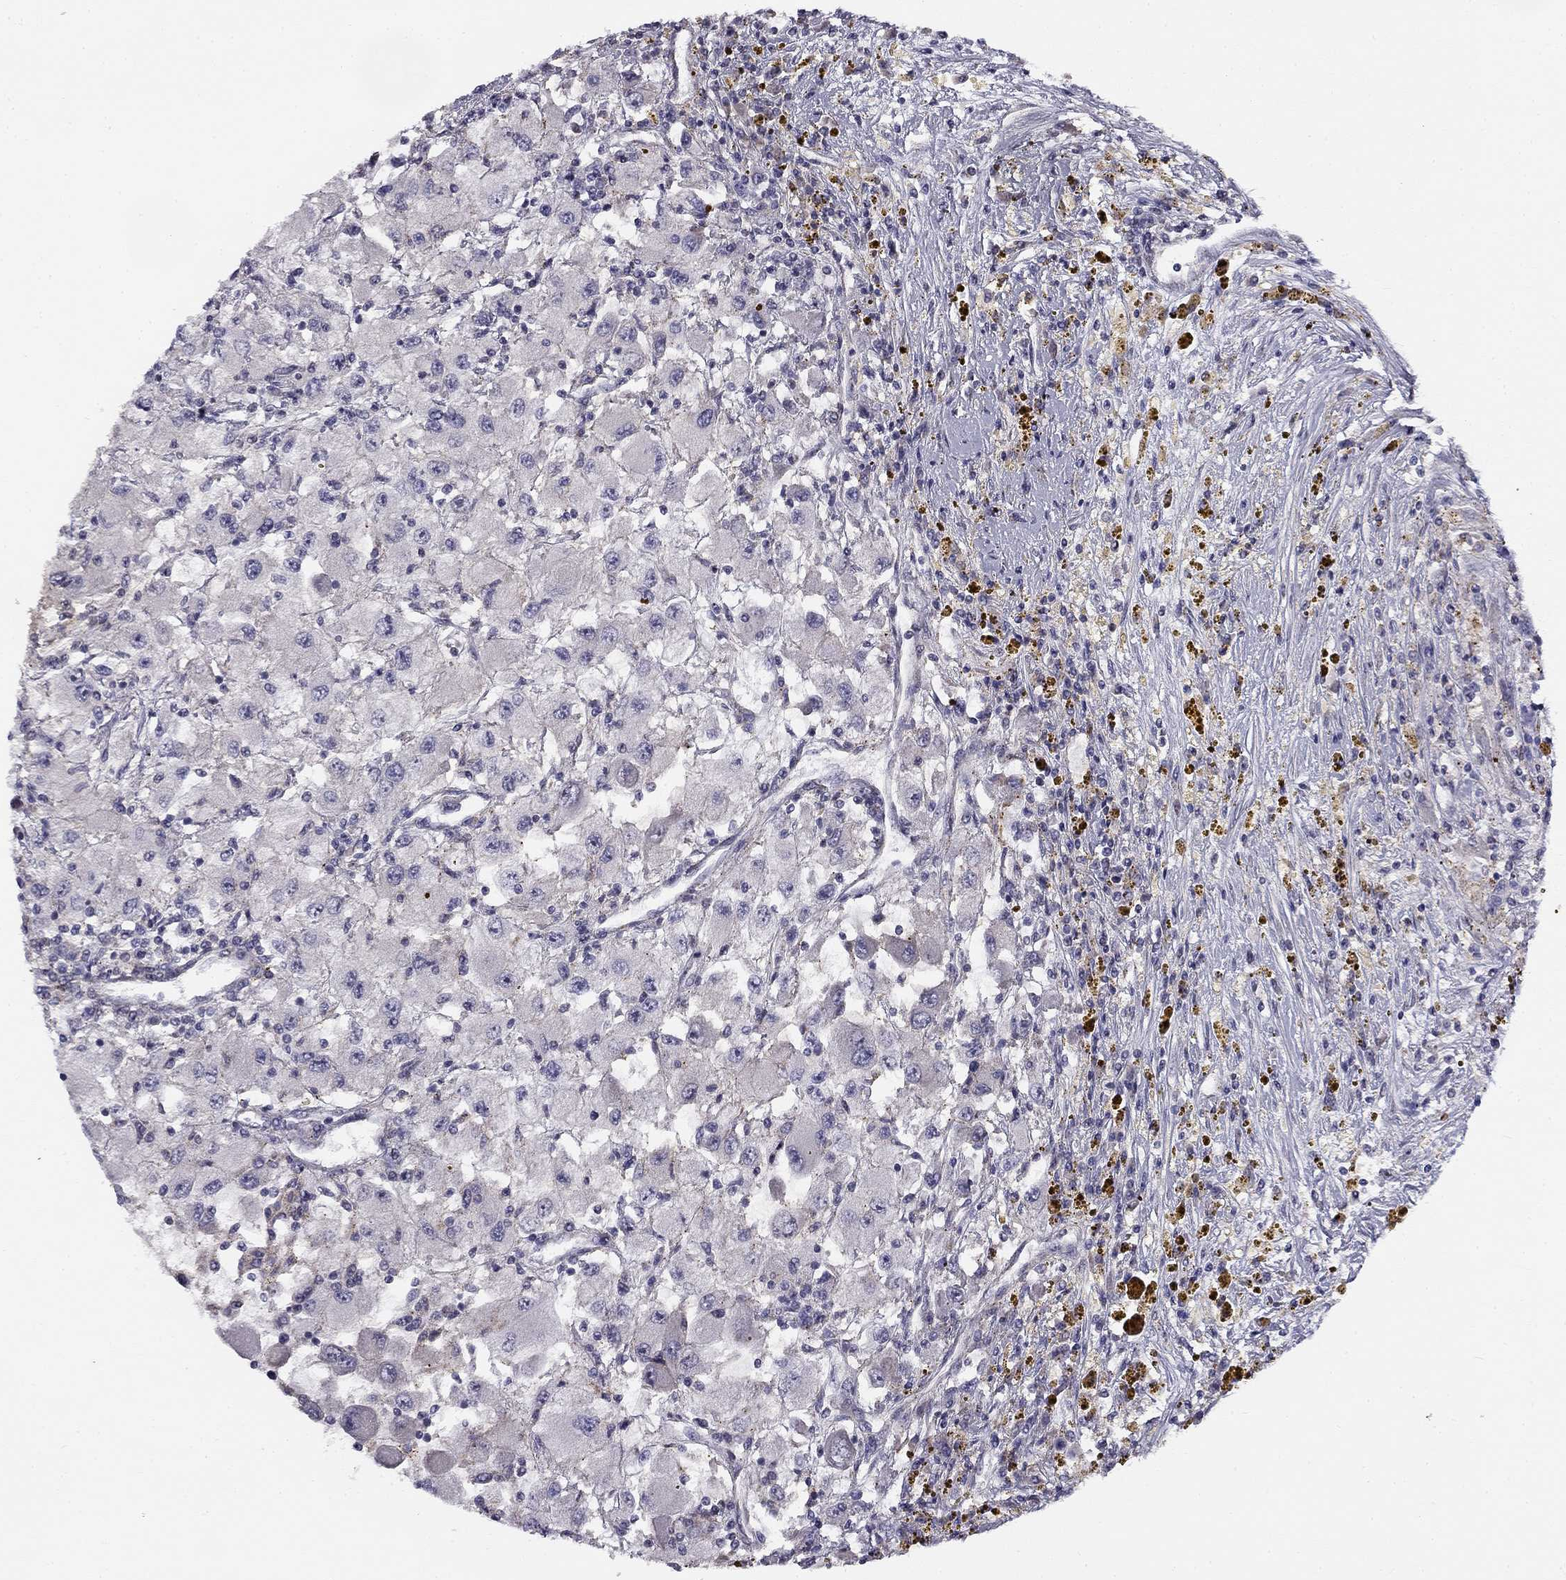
{"staining": {"intensity": "negative", "quantity": "none", "location": "none"}, "tissue": "renal cancer", "cell_type": "Tumor cells", "image_type": "cancer", "snomed": [{"axis": "morphology", "description": "Adenocarcinoma, NOS"}, {"axis": "topography", "description": "Kidney"}], "caption": "Protein analysis of renal cancer (adenocarcinoma) reveals no significant expression in tumor cells. (Stains: DAB (3,3'-diaminobenzidine) immunohistochemistry (IHC) with hematoxylin counter stain, Microscopy: brightfield microscopy at high magnification).", "gene": "CNR1", "patient": {"sex": "female", "age": 67}}